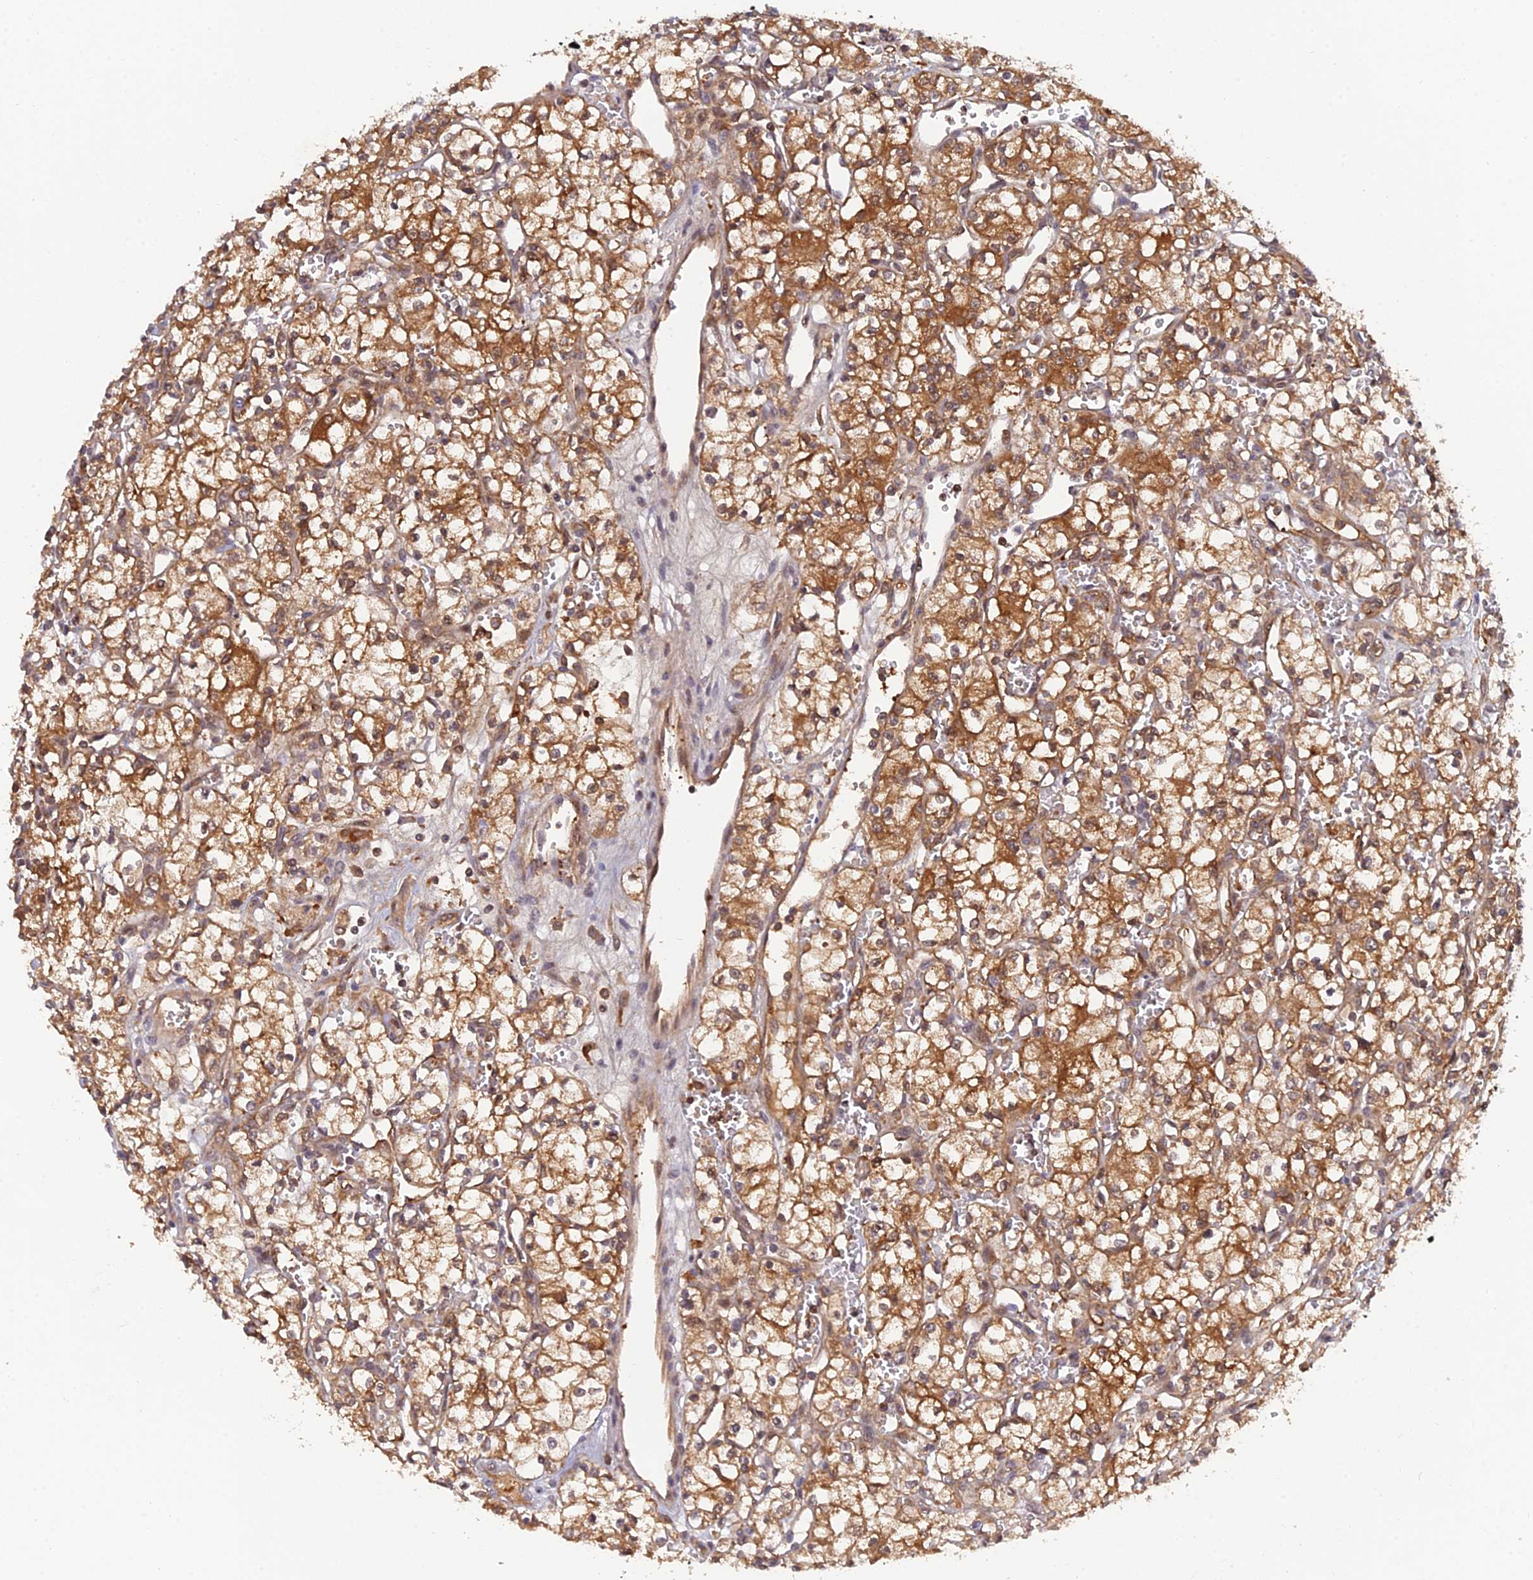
{"staining": {"intensity": "strong", "quantity": ">75%", "location": "cytoplasmic/membranous,nuclear"}, "tissue": "renal cancer", "cell_type": "Tumor cells", "image_type": "cancer", "snomed": [{"axis": "morphology", "description": "Adenocarcinoma, NOS"}, {"axis": "topography", "description": "Kidney"}], "caption": "Renal cancer stained for a protein (brown) exhibits strong cytoplasmic/membranous and nuclear positive positivity in about >75% of tumor cells.", "gene": "ARL2BP", "patient": {"sex": "male", "age": 59}}